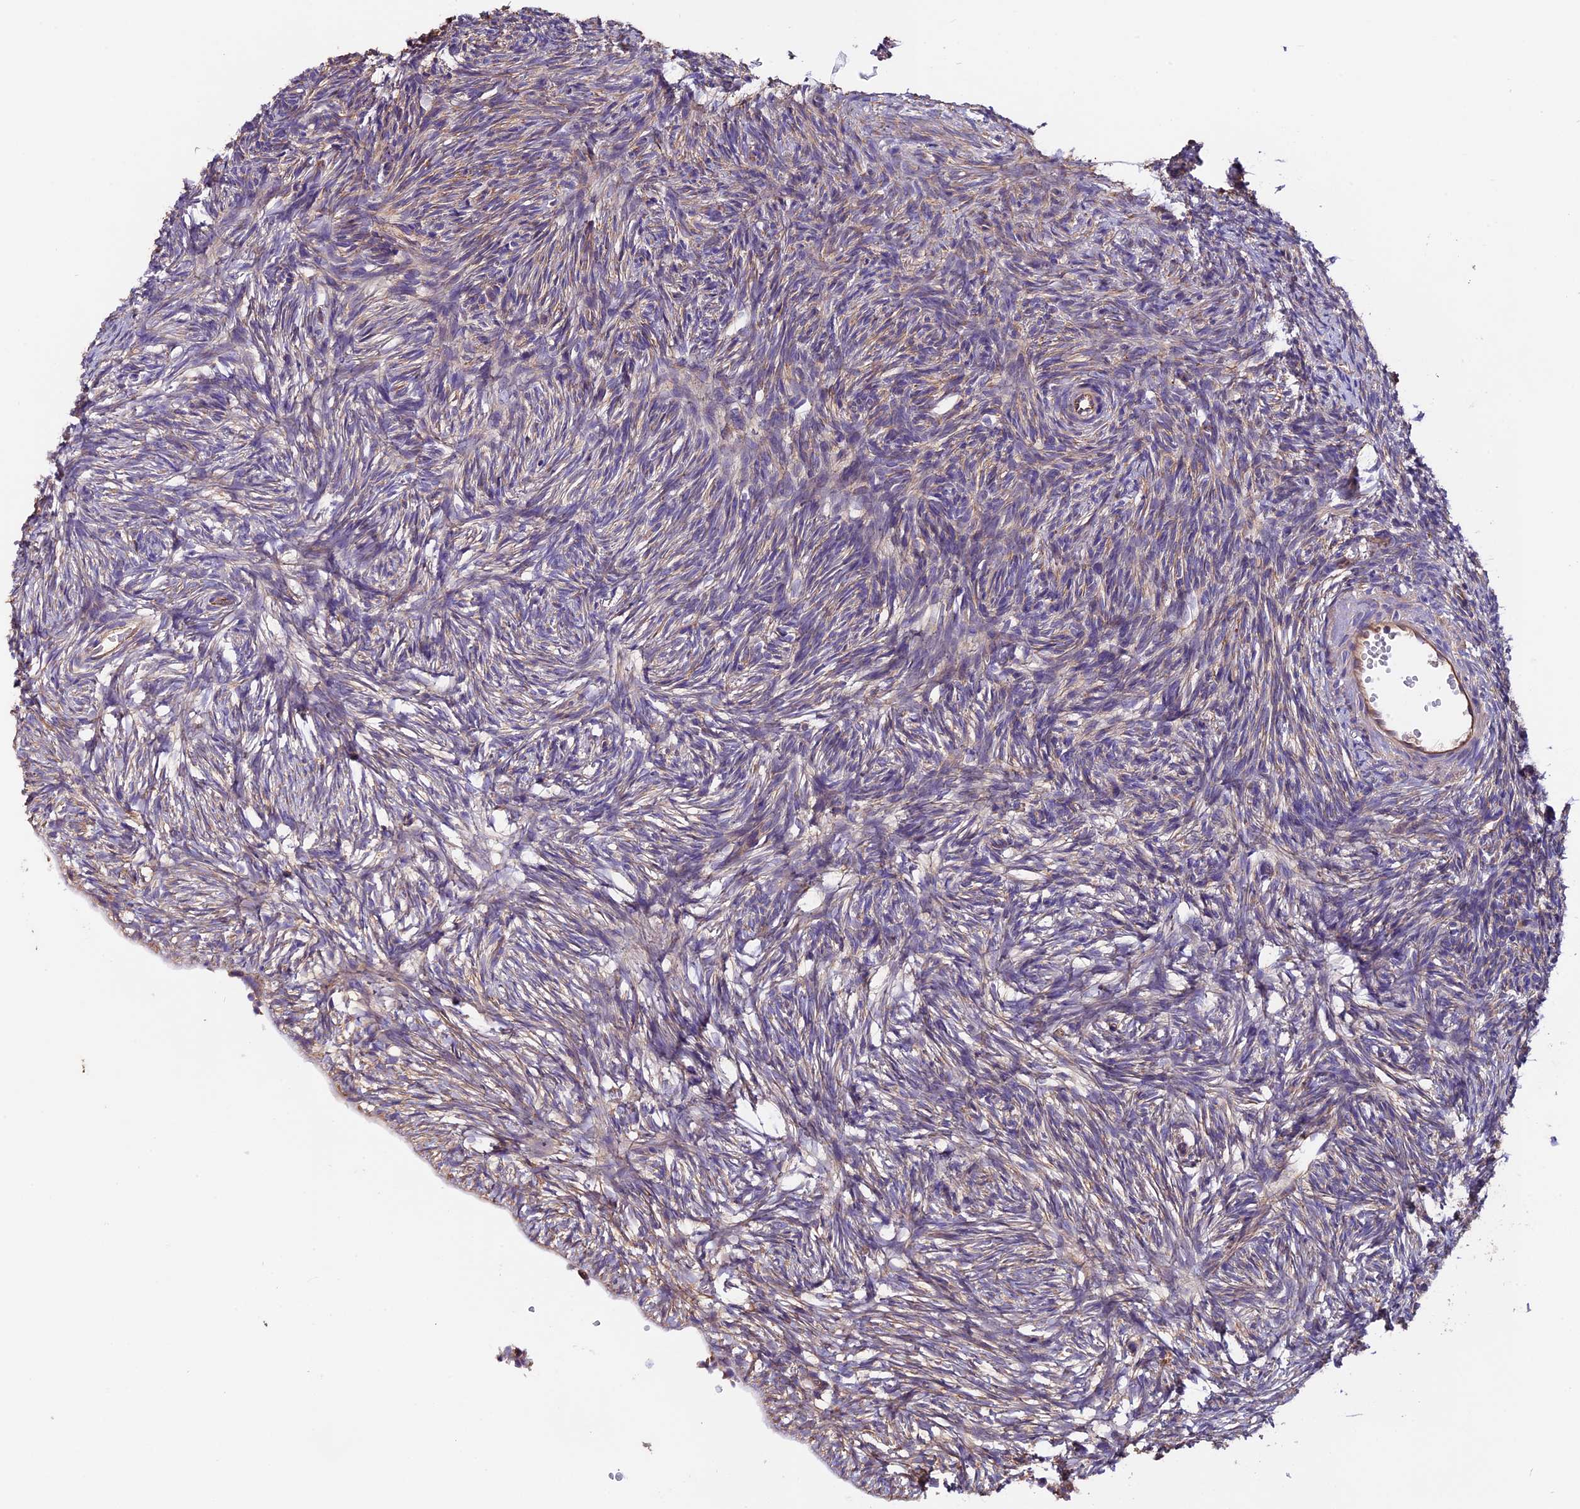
{"staining": {"intensity": "weak", "quantity": "25%-75%", "location": "cytoplasmic/membranous"}, "tissue": "ovary", "cell_type": "Ovarian stroma cells", "image_type": "normal", "snomed": [{"axis": "morphology", "description": "Normal tissue, NOS"}, {"axis": "topography", "description": "Ovary"}], "caption": "Normal ovary was stained to show a protein in brown. There is low levels of weak cytoplasmic/membranous positivity in approximately 25%-75% of ovarian stroma cells. Using DAB (brown) and hematoxylin (blue) stains, captured at high magnification using brightfield microscopy.", "gene": "CLN5", "patient": {"sex": "female", "age": 51}}